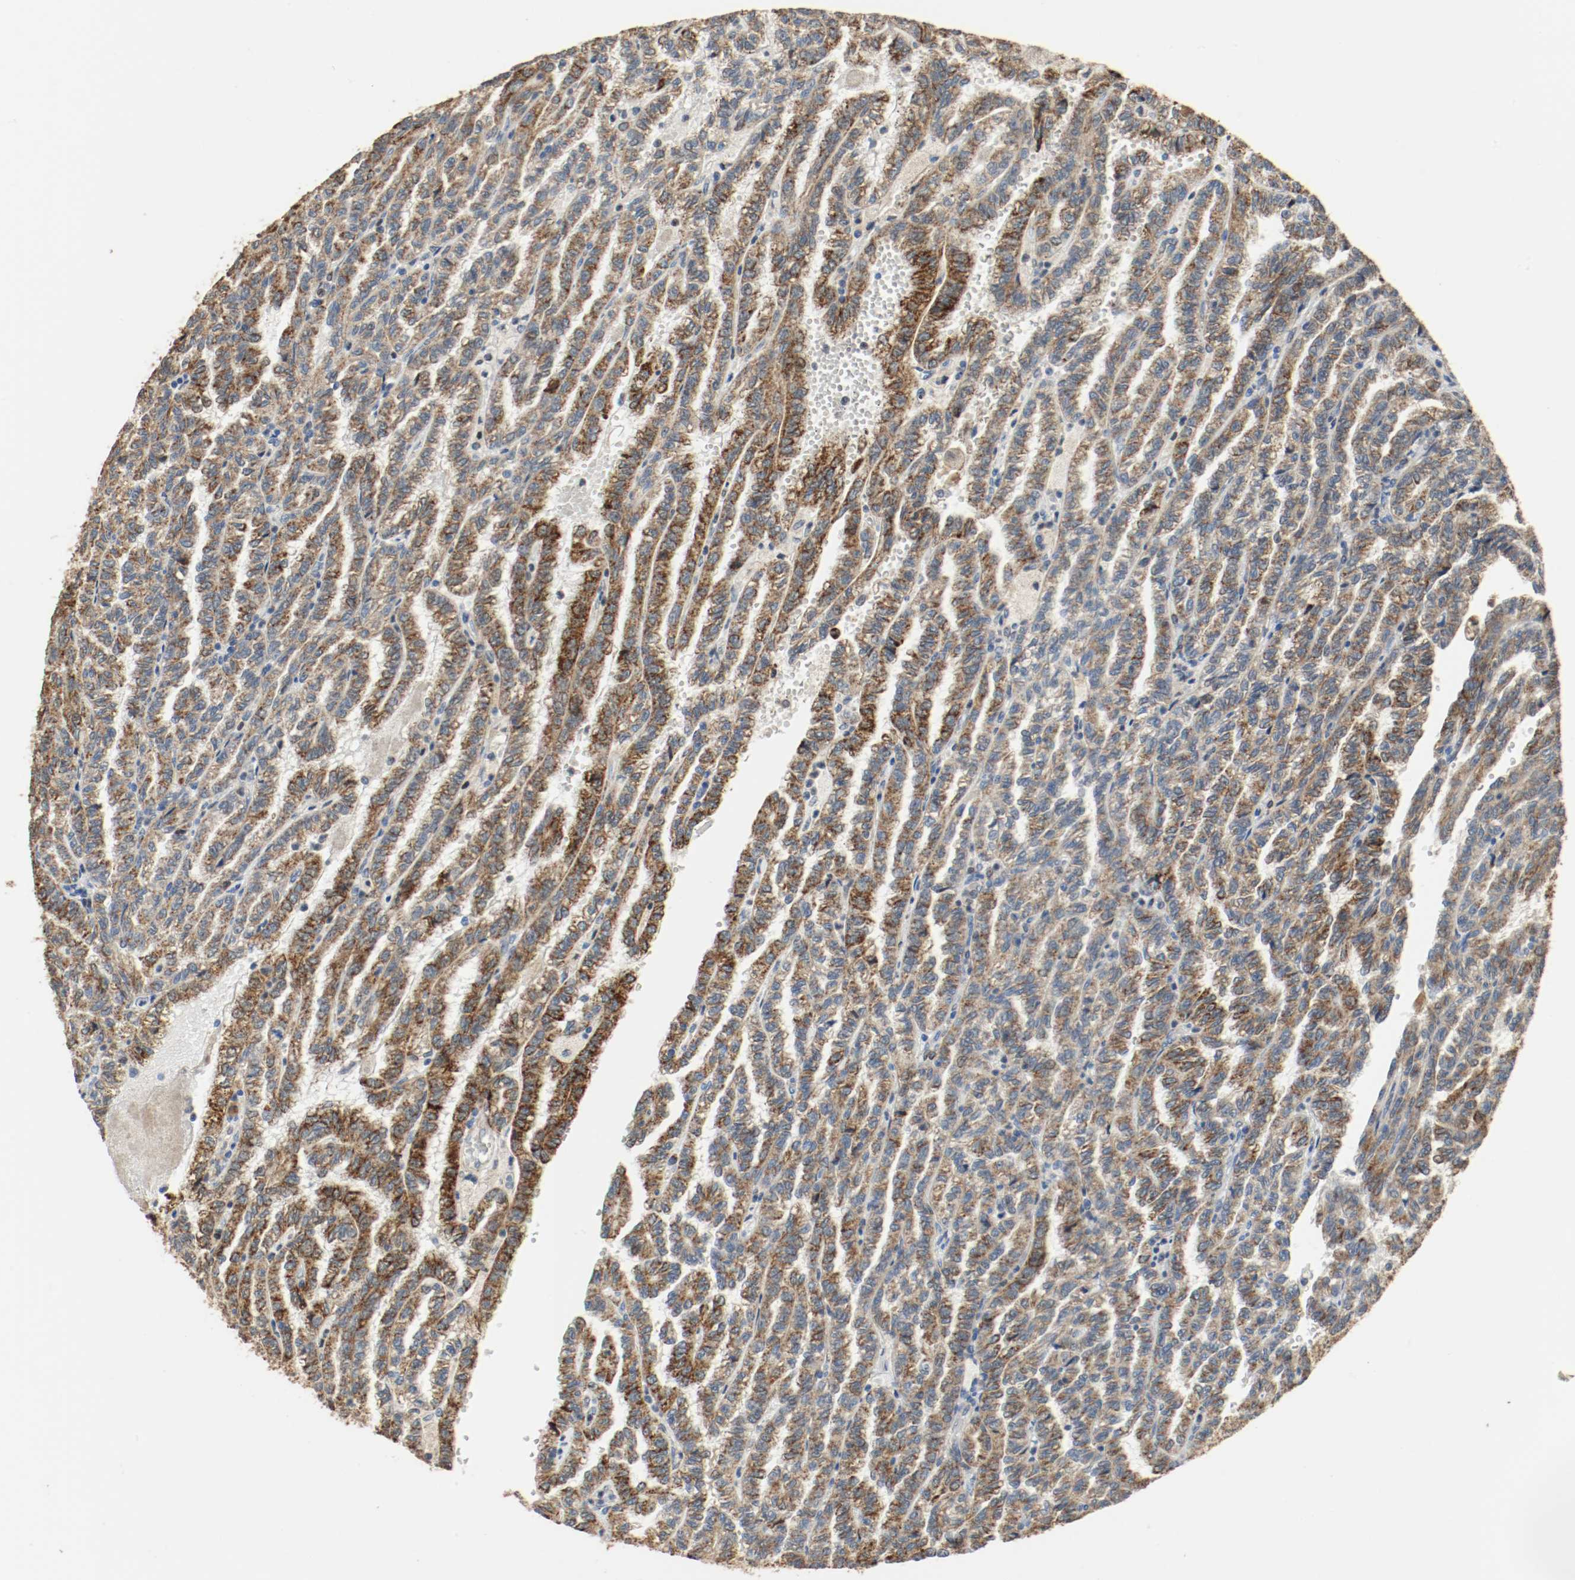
{"staining": {"intensity": "strong", "quantity": ">75%", "location": "cytoplasmic/membranous"}, "tissue": "renal cancer", "cell_type": "Tumor cells", "image_type": "cancer", "snomed": [{"axis": "morphology", "description": "Inflammation, NOS"}, {"axis": "morphology", "description": "Adenocarcinoma, NOS"}, {"axis": "topography", "description": "Kidney"}], "caption": "Protein expression analysis of adenocarcinoma (renal) demonstrates strong cytoplasmic/membranous staining in approximately >75% of tumor cells. (DAB IHC, brown staining for protein, blue staining for nuclei).", "gene": "ALDH4A1", "patient": {"sex": "male", "age": 68}}